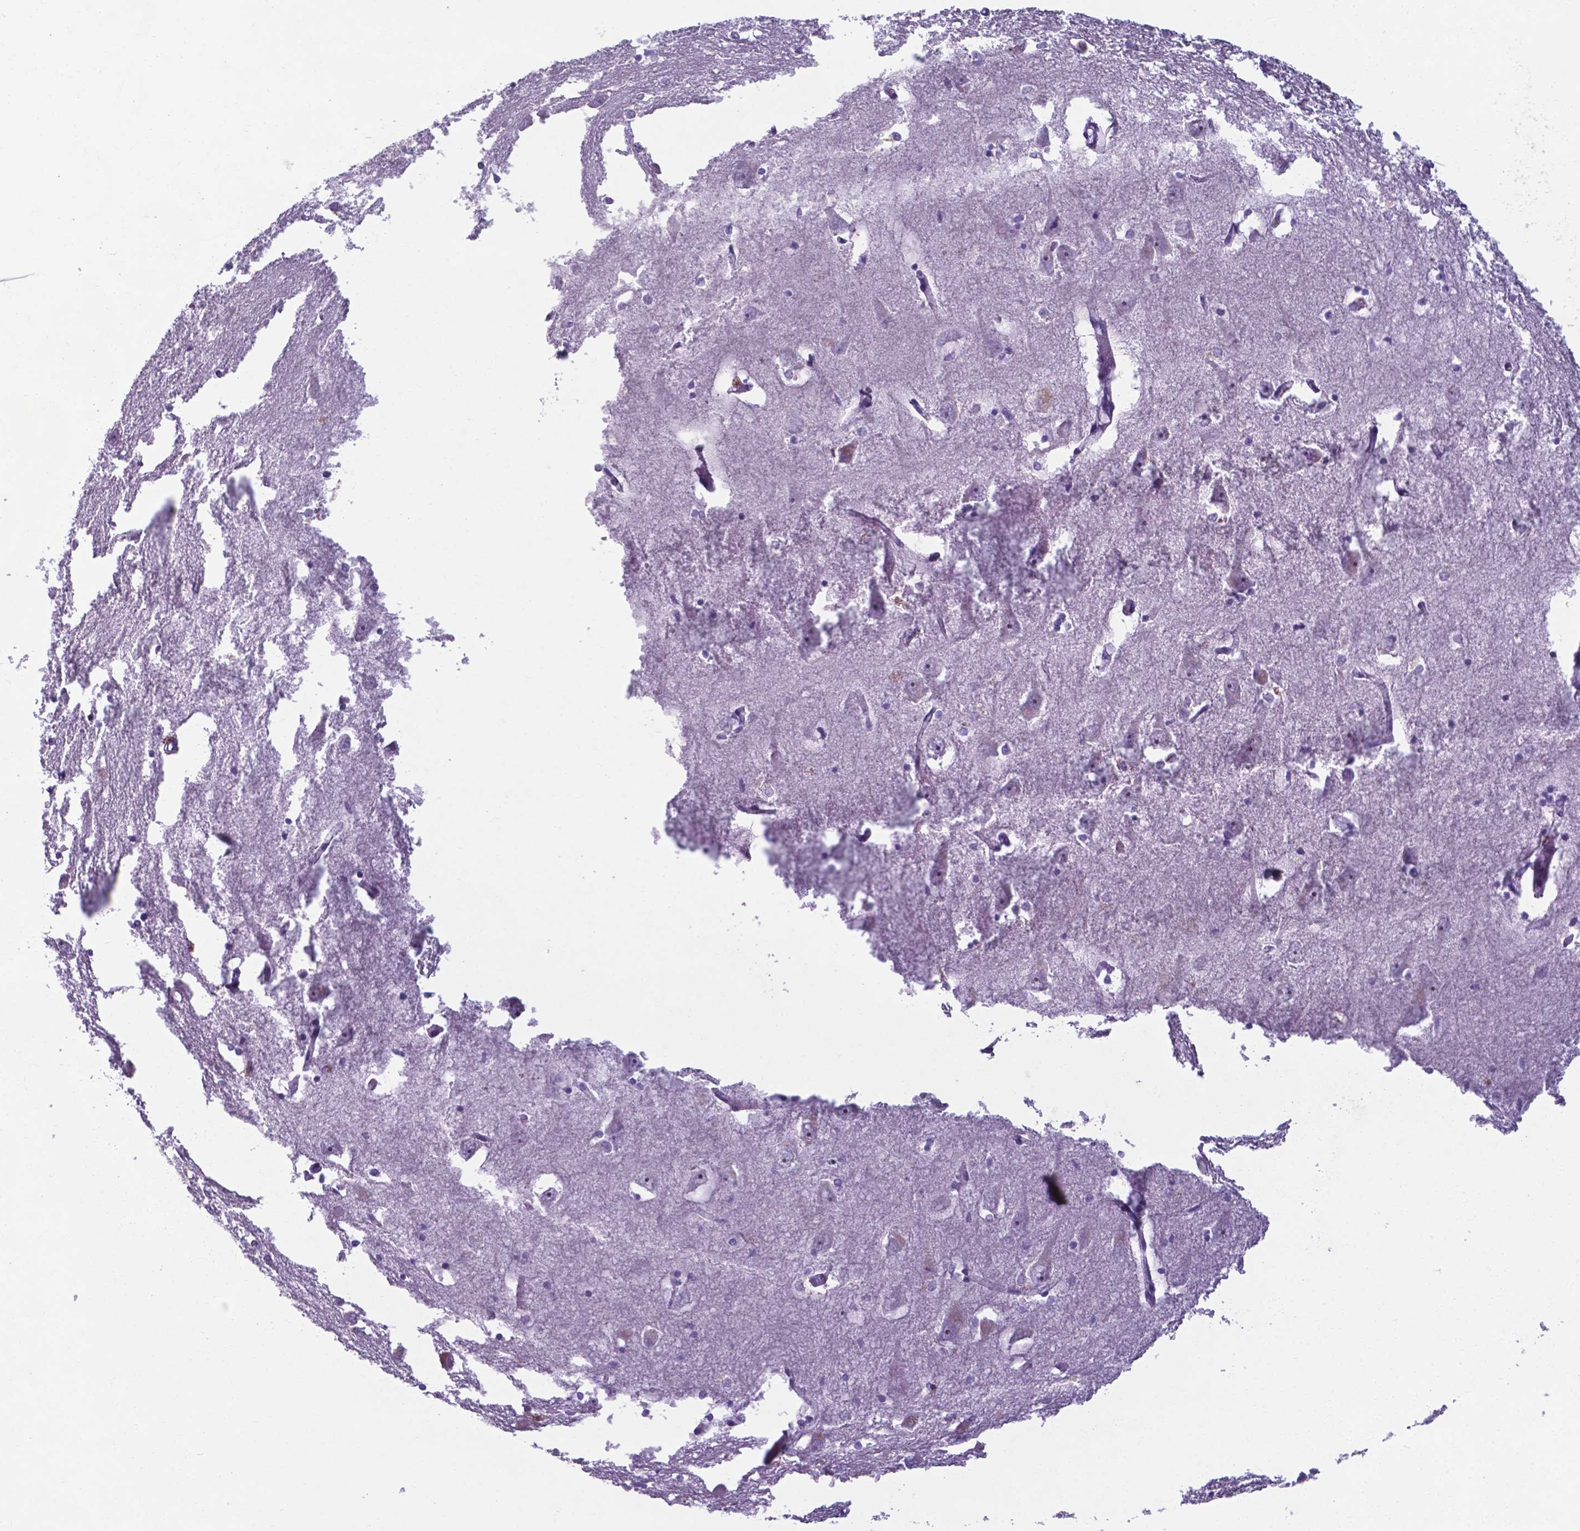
{"staining": {"intensity": "negative", "quantity": "none", "location": "none"}, "tissue": "hippocampus", "cell_type": "Glial cells", "image_type": "normal", "snomed": [{"axis": "morphology", "description": "Normal tissue, NOS"}, {"axis": "topography", "description": "Lateral ventricle wall"}, {"axis": "topography", "description": "Hippocampus"}], "caption": "IHC of unremarkable hippocampus displays no positivity in glial cells.", "gene": "AP5B1", "patient": {"sex": "female", "age": 63}}